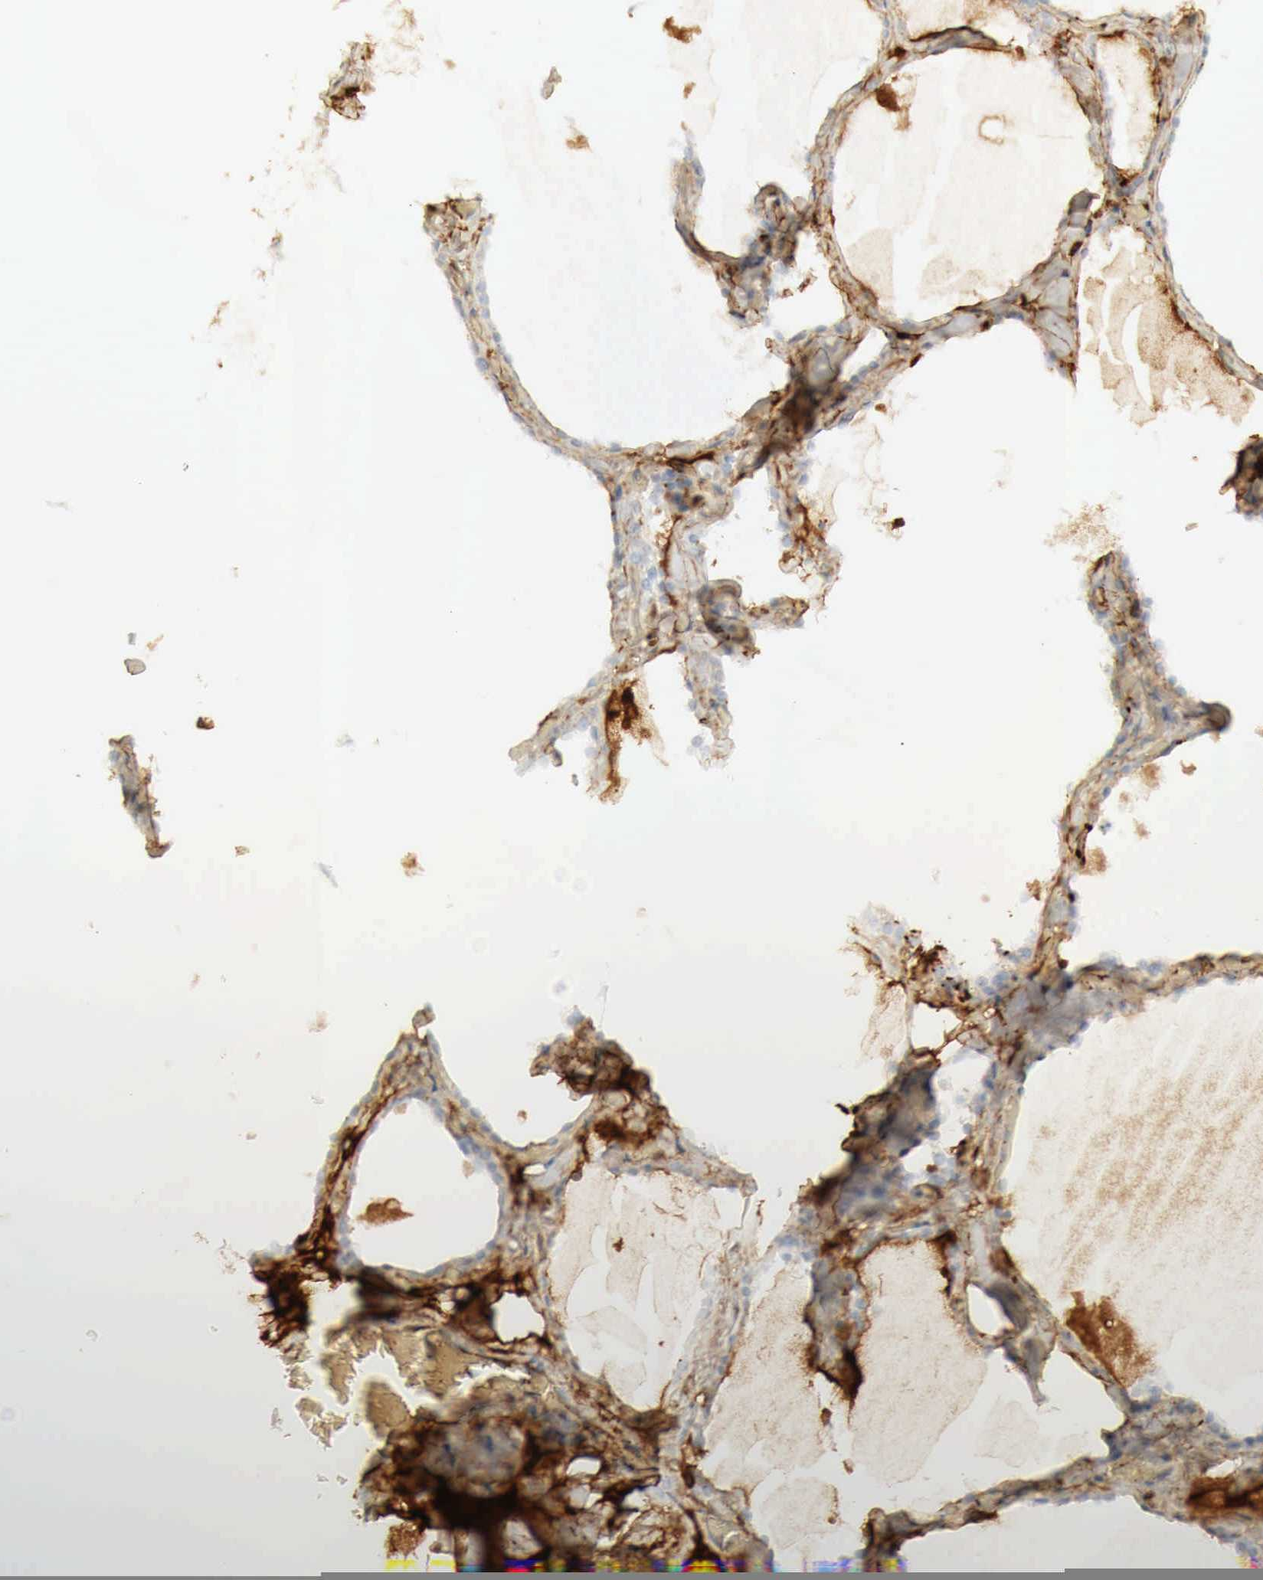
{"staining": {"intensity": "strong", "quantity": ">75%", "location": "cytoplasmic/membranous"}, "tissue": "thyroid gland", "cell_type": "Glandular cells", "image_type": "normal", "snomed": [{"axis": "morphology", "description": "Normal tissue, NOS"}, {"axis": "topography", "description": "Thyroid gland"}], "caption": "The histopathology image demonstrates staining of normal thyroid gland, revealing strong cytoplasmic/membranous protein positivity (brown color) within glandular cells. (DAB (3,3'-diaminobenzidine) IHC, brown staining for protein, blue staining for nuclei).", "gene": "IGLC3", "patient": {"sex": "male", "age": 34}}